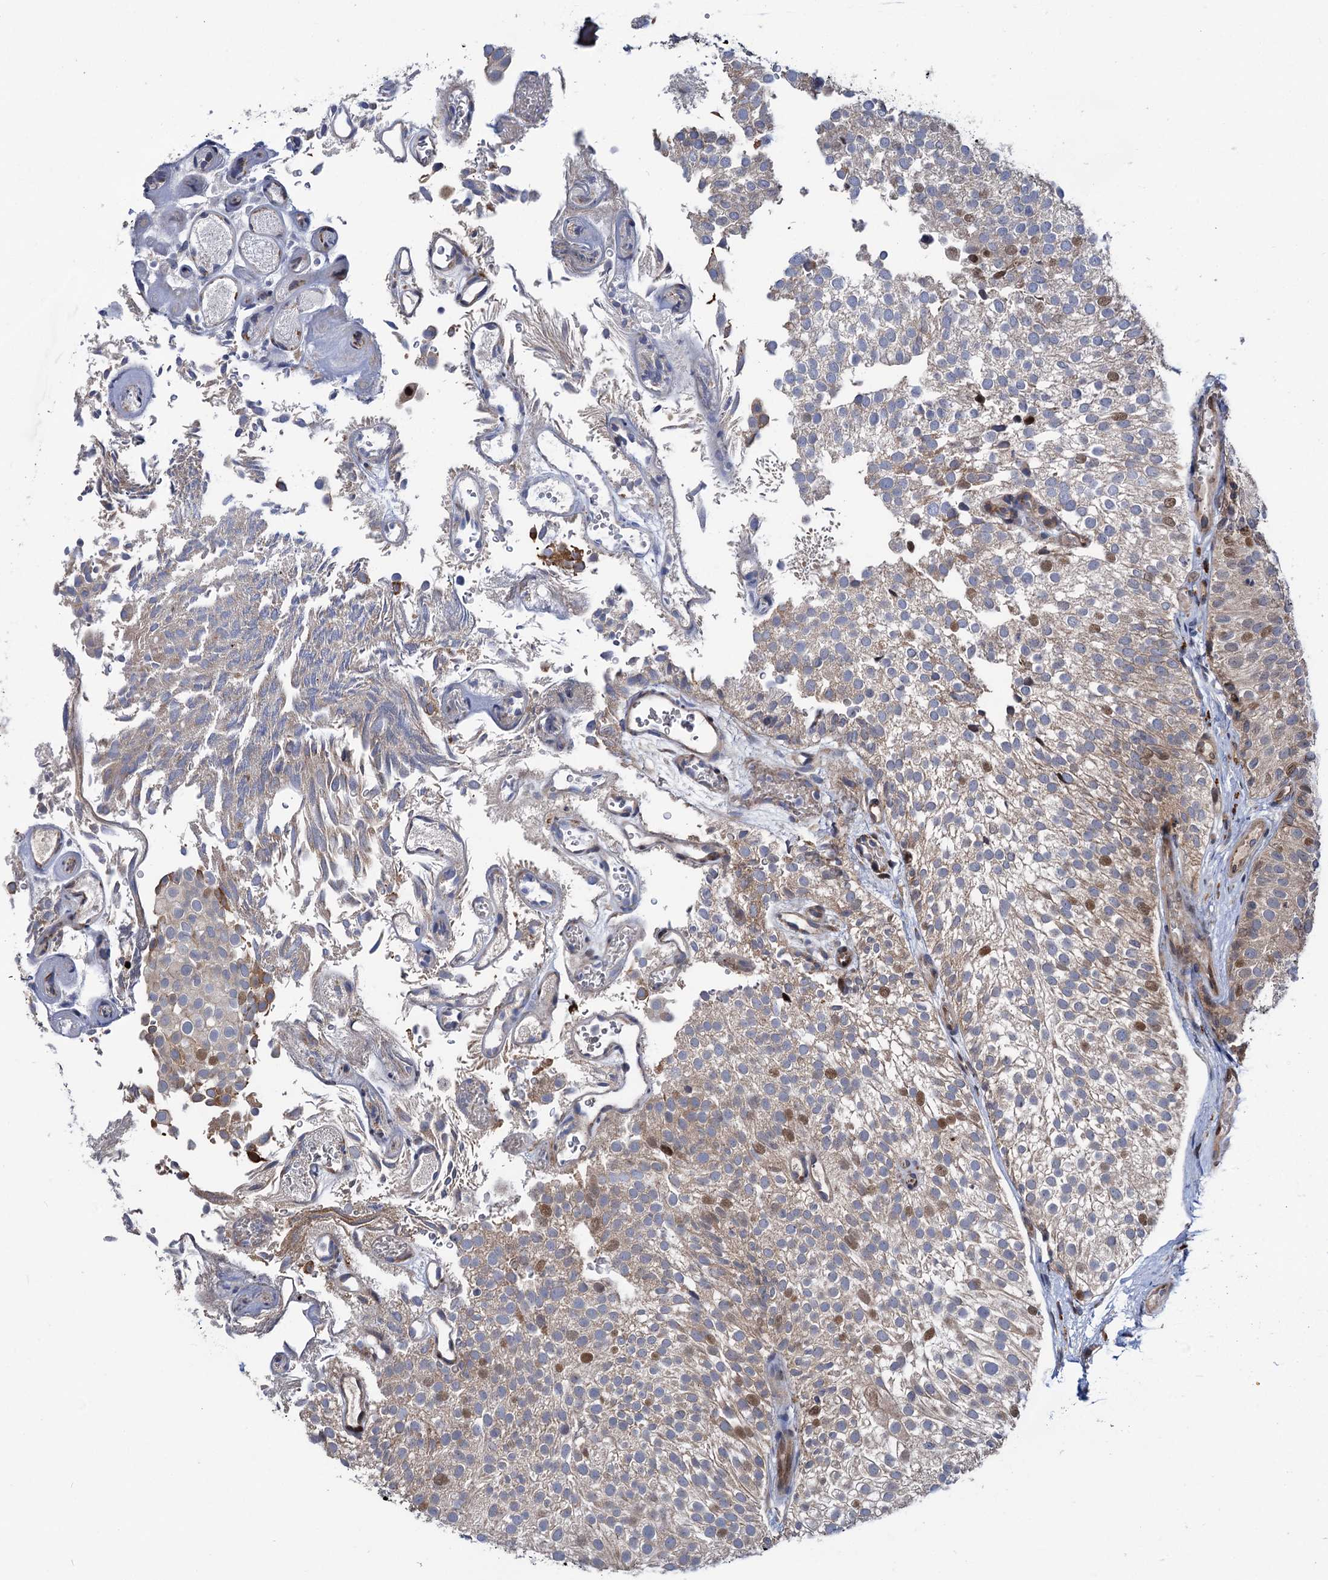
{"staining": {"intensity": "moderate", "quantity": "<25%", "location": "cytoplasmic/membranous,nuclear"}, "tissue": "urothelial cancer", "cell_type": "Tumor cells", "image_type": "cancer", "snomed": [{"axis": "morphology", "description": "Urothelial carcinoma, Low grade"}, {"axis": "topography", "description": "Urinary bladder"}], "caption": "High-magnification brightfield microscopy of low-grade urothelial carcinoma stained with DAB (3,3'-diaminobenzidine) (brown) and counterstained with hematoxylin (blue). tumor cells exhibit moderate cytoplasmic/membranous and nuclear positivity is present in approximately<25% of cells. (Brightfield microscopy of DAB IHC at high magnification).", "gene": "UBR1", "patient": {"sex": "male", "age": 78}}